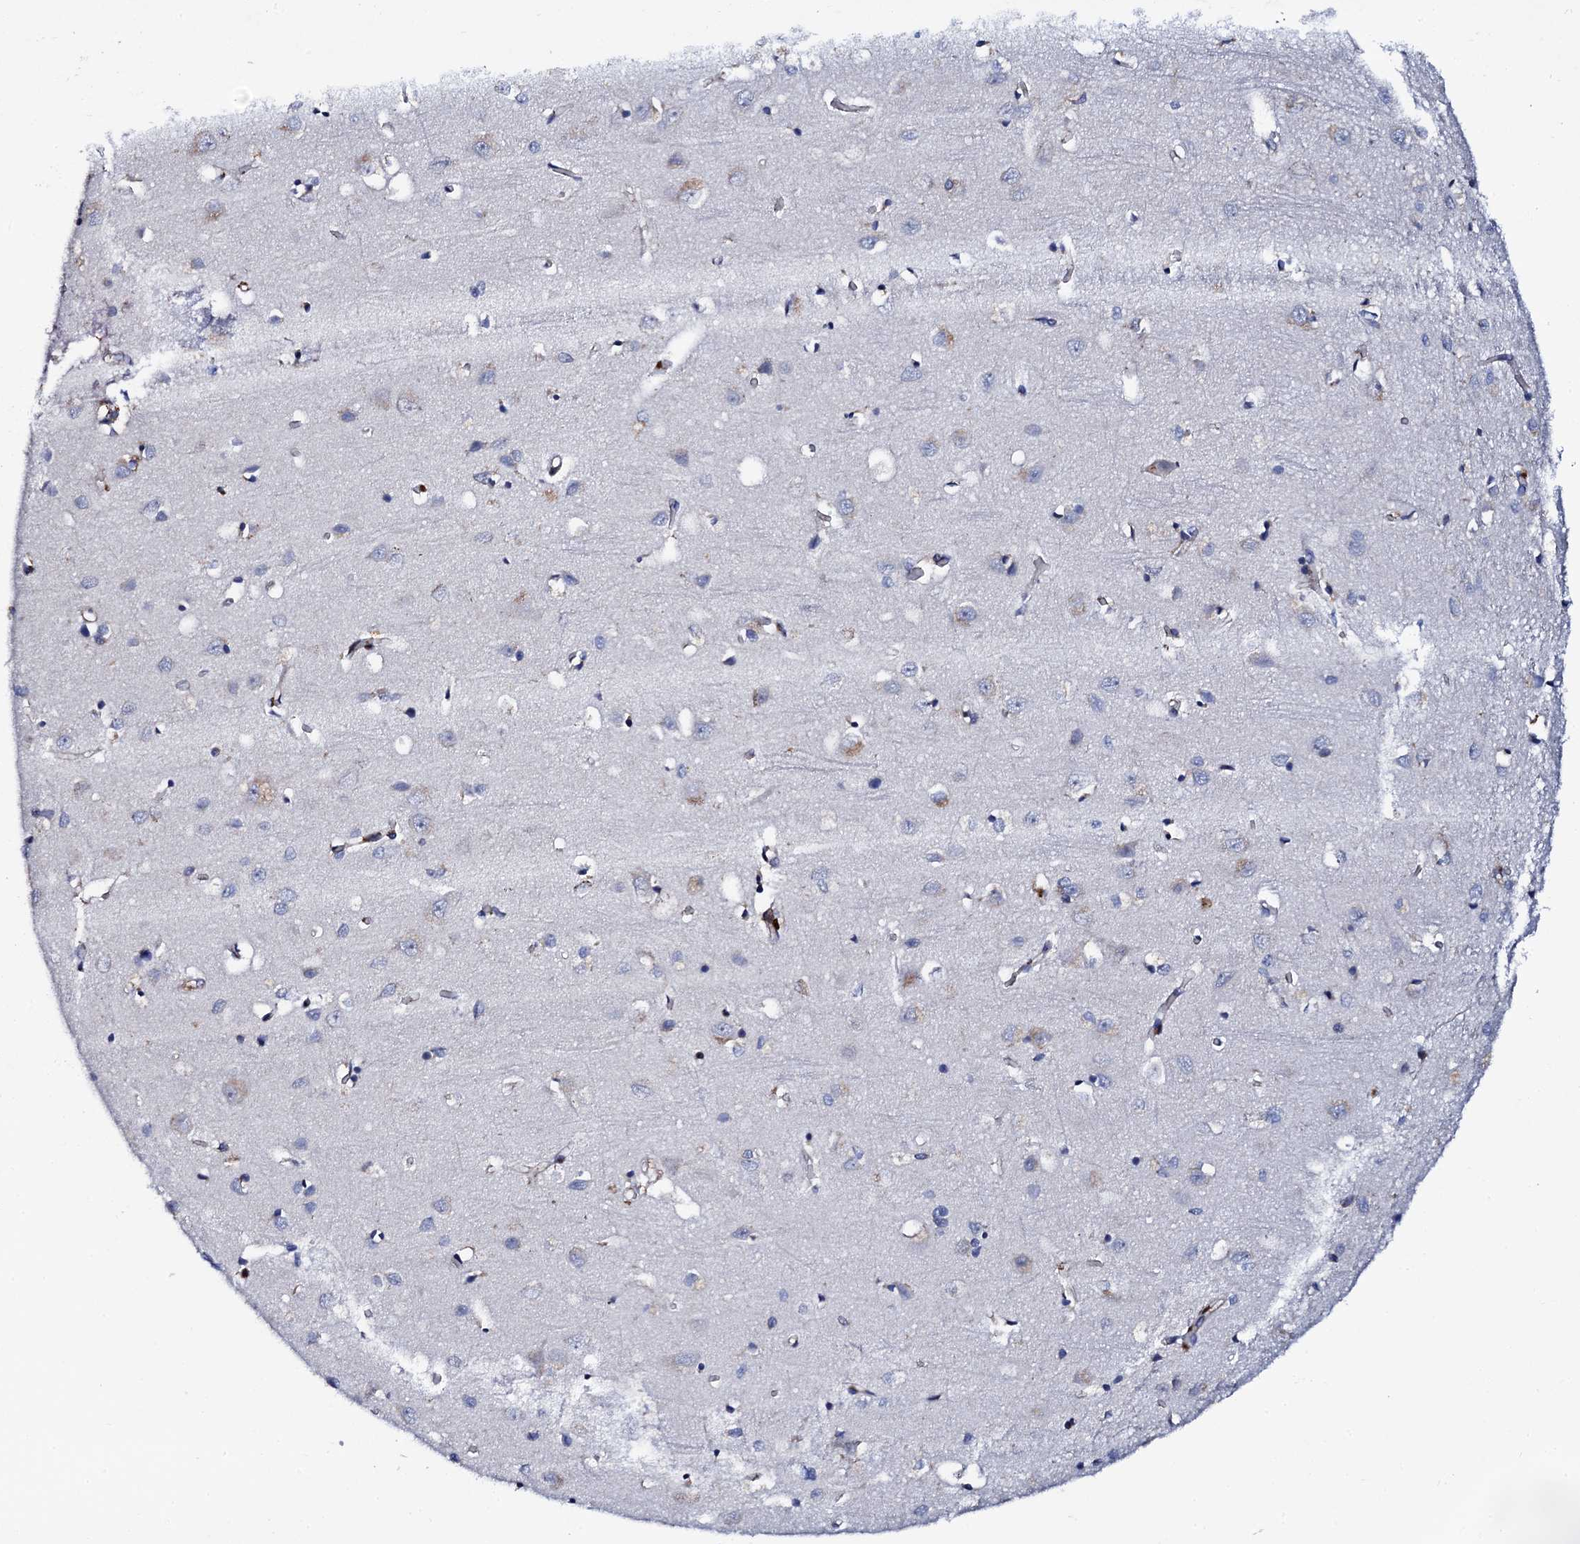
{"staining": {"intensity": "moderate", "quantity": "<25%", "location": "cytoplasmic/membranous"}, "tissue": "cerebral cortex", "cell_type": "Endothelial cells", "image_type": "normal", "snomed": [{"axis": "morphology", "description": "Normal tissue, NOS"}, {"axis": "topography", "description": "Cerebral cortex"}], "caption": "Brown immunohistochemical staining in benign human cerebral cortex displays moderate cytoplasmic/membranous positivity in about <25% of endothelial cells.", "gene": "TCIRG1", "patient": {"sex": "female", "age": 64}}